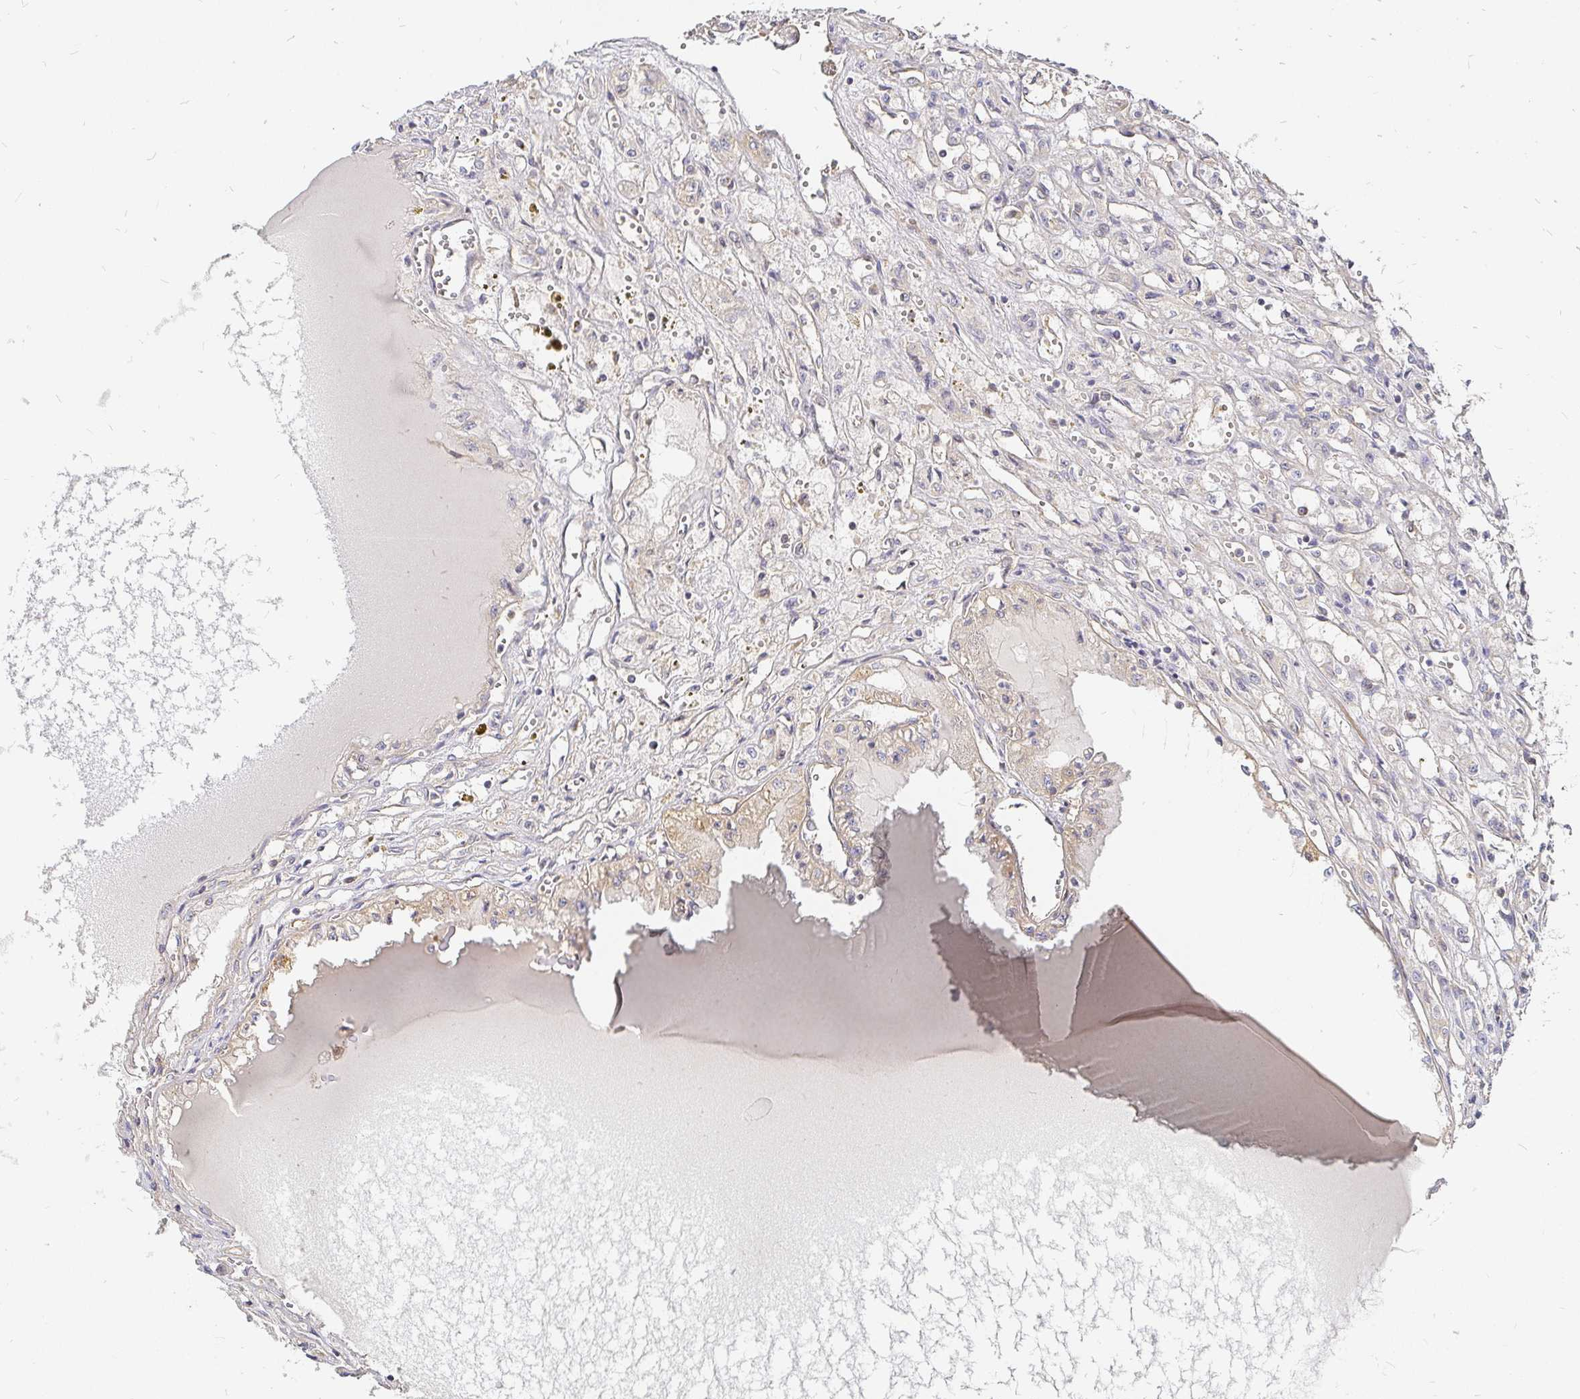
{"staining": {"intensity": "negative", "quantity": "none", "location": "none"}, "tissue": "renal cancer", "cell_type": "Tumor cells", "image_type": "cancer", "snomed": [{"axis": "morphology", "description": "Adenocarcinoma, NOS"}, {"axis": "topography", "description": "Kidney"}], "caption": "Renal adenocarcinoma was stained to show a protein in brown. There is no significant staining in tumor cells.", "gene": "KIF5B", "patient": {"sex": "male", "age": 56}}